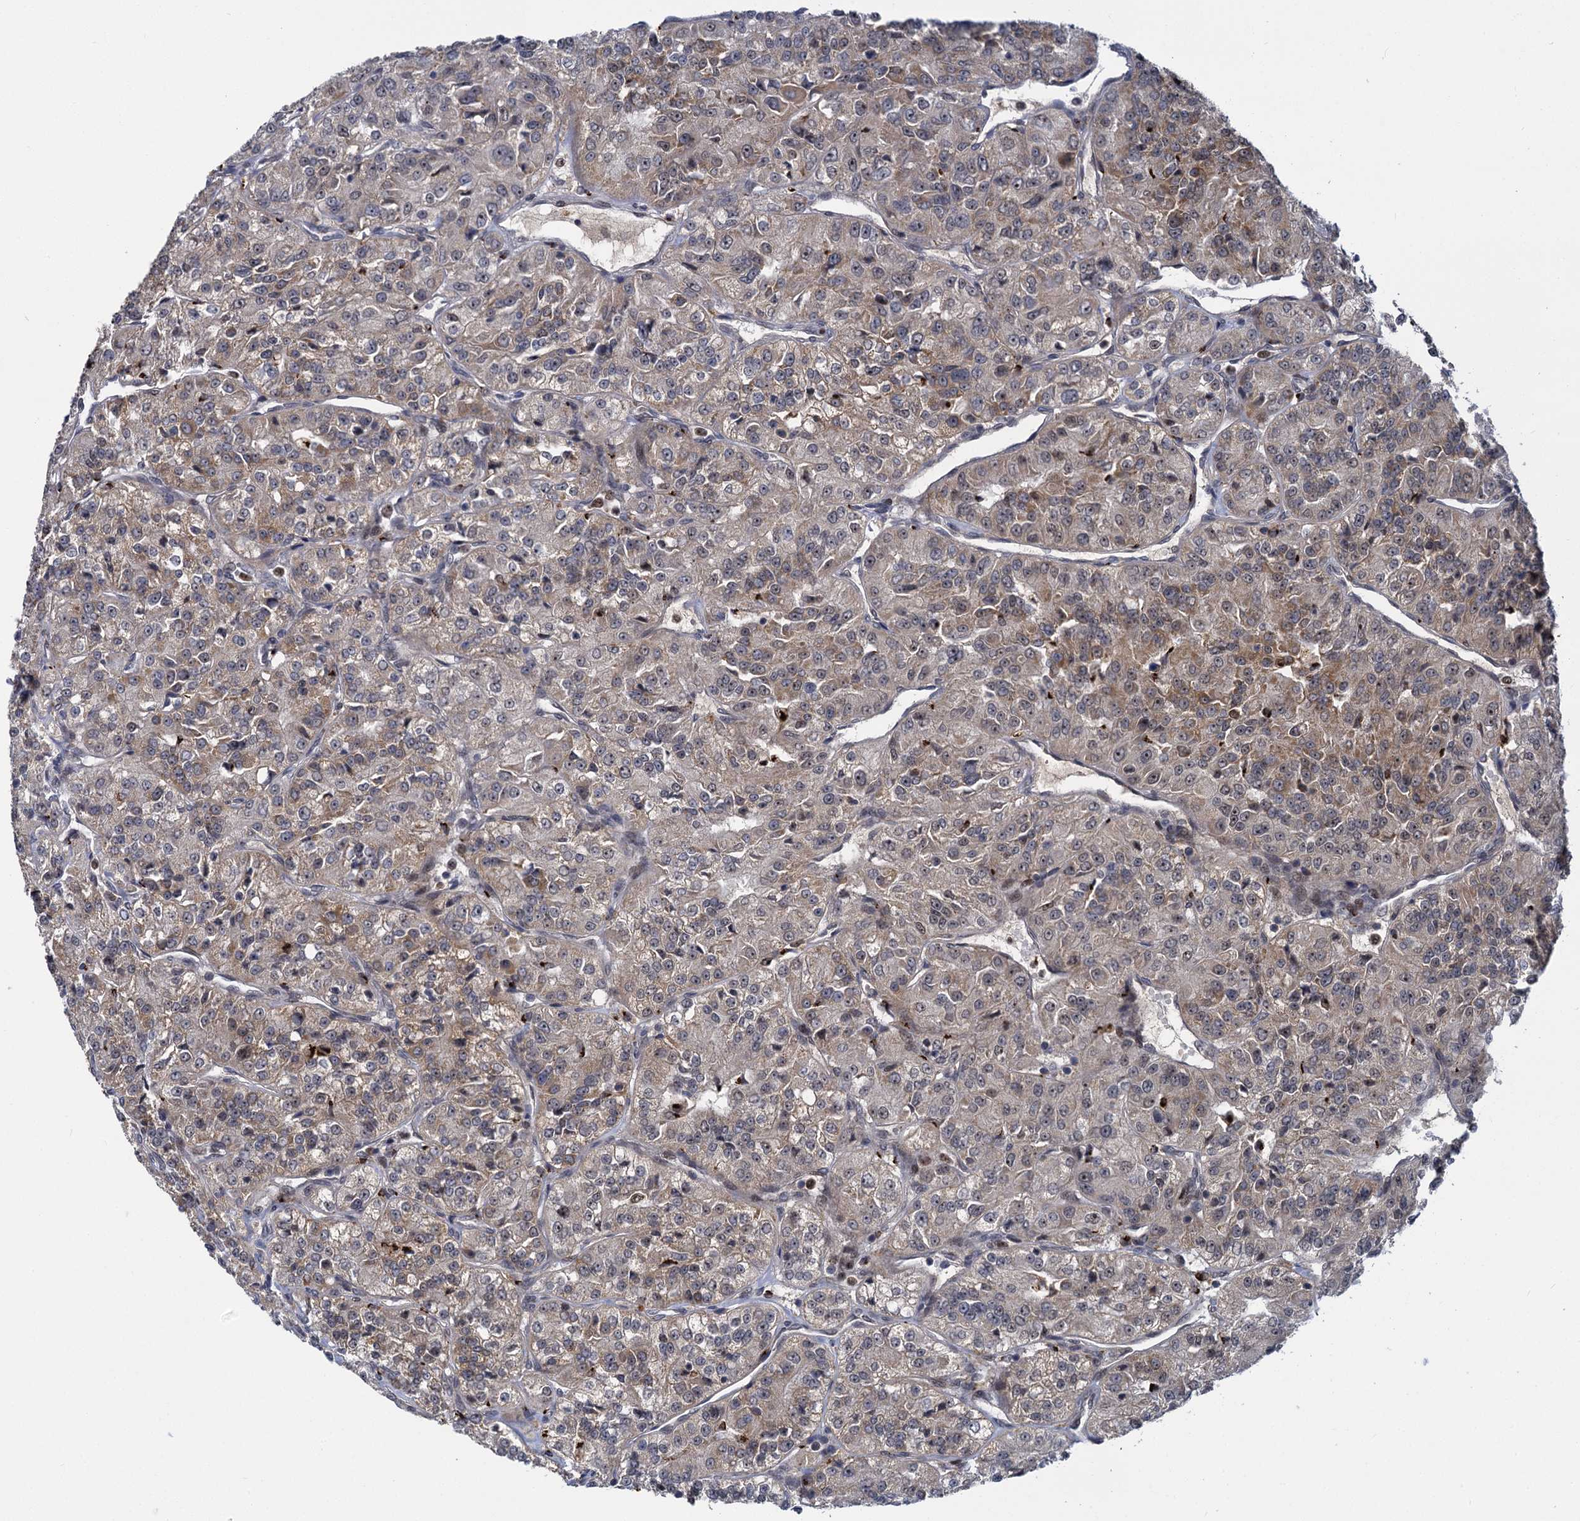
{"staining": {"intensity": "moderate", "quantity": "25%-75%", "location": "cytoplasmic/membranous"}, "tissue": "renal cancer", "cell_type": "Tumor cells", "image_type": "cancer", "snomed": [{"axis": "morphology", "description": "Adenocarcinoma, NOS"}, {"axis": "topography", "description": "Kidney"}], "caption": "Immunohistochemistry (IHC) of human renal adenocarcinoma reveals medium levels of moderate cytoplasmic/membranous staining in about 25%-75% of tumor cells.", "gene": "GAL3ST4", "patient": {"sex": "female", "age": 63}}